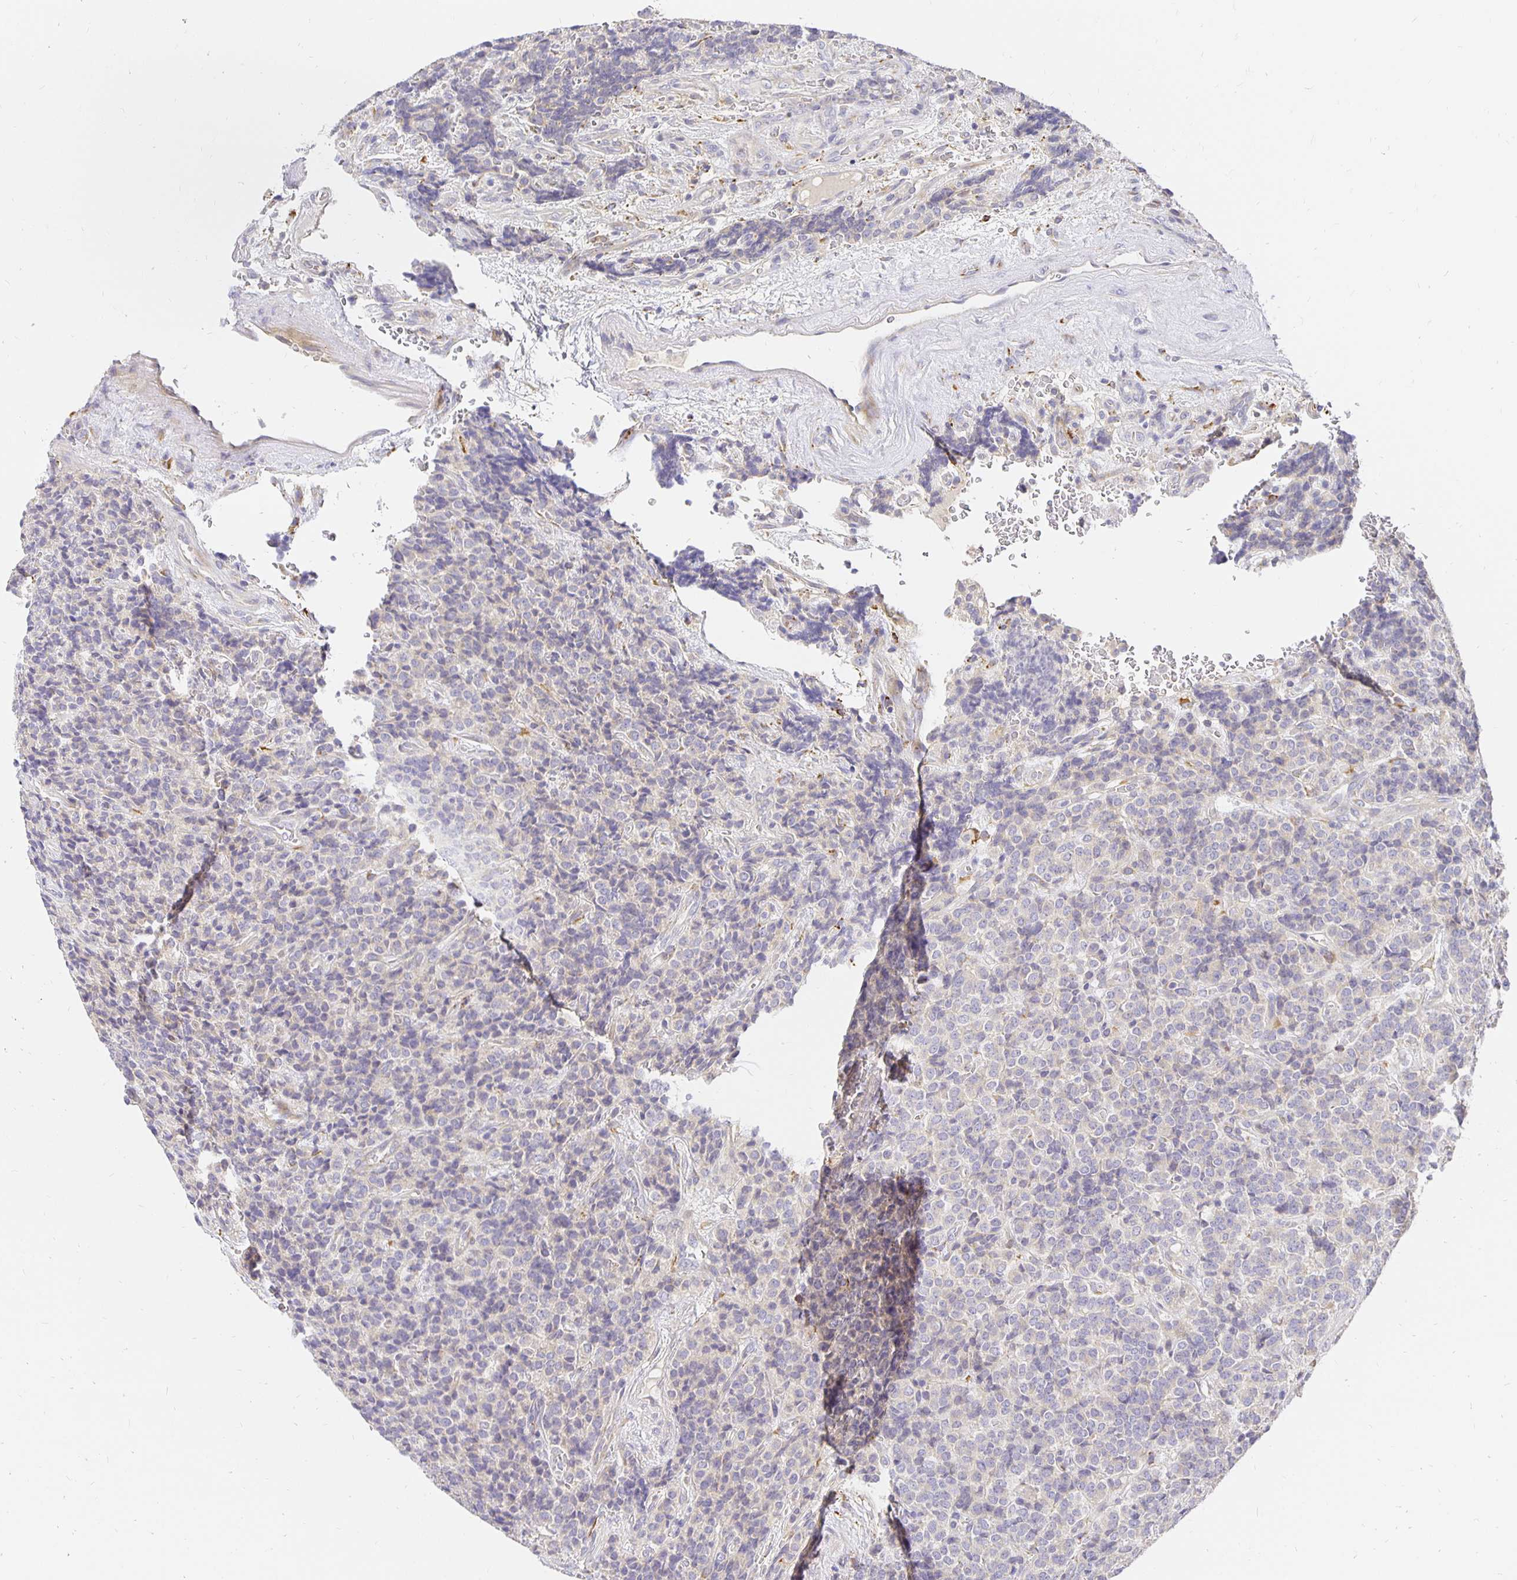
{"staining": {"intensity": "negative", "quantity": "none", "location": "none"}, "tissue": "carcinoid", "cell_type": "Tumor cells", "image_type": "cancer", "snomed": [{"axis": "morphology", "description": "Carcinoid, malignant, NOS"}, {"axis": "topography", "description": "Pancreas"}], "caption": "IHC micrograph of human carcinoid stained for a protein (brown), which shows no expression in tumor cells.", "gene": "PLOD1", "patient": {"sex": "male", "age": 36}}